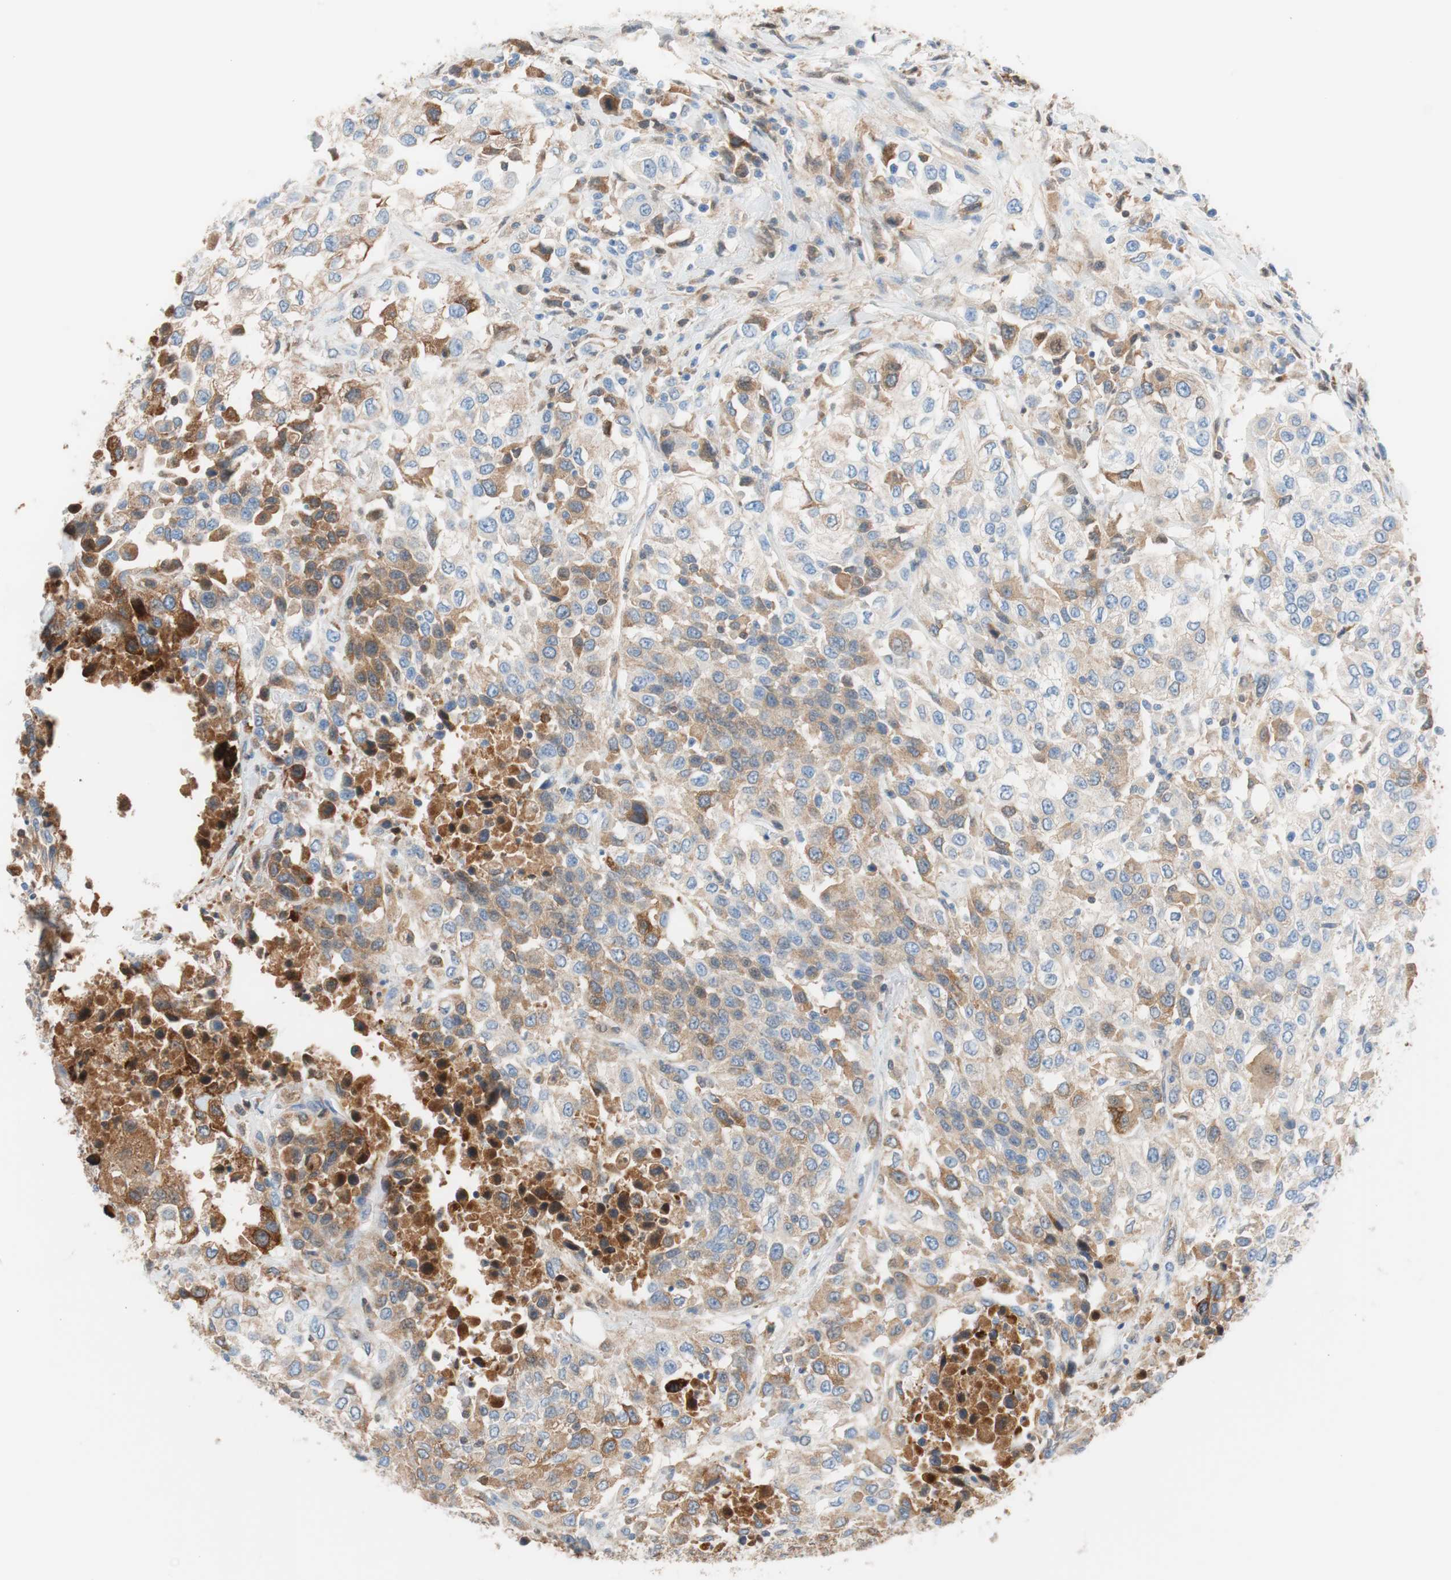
{"staining": {"intensity": "moderate", "quantity": "25%-75%", "location": "cytoplasmic/membranous"}, "tissue": "urothelial cancer", "cell_type": "Tumor cells", "image_type": "cancer", "snomed": [{"axis": "morphology", "description": "Urothelial carcinoma, High grade"}, {"axis": "topography", "description": "Urinary bladder"}], "caption": "An image showing moderate cytoplasmic/membranous staining in approximately 25%-75% of tumor cells in urothelial cancer, as visualized by brown immunohistochemical staining.", "gene": "RBP4", "patient": {"sex": "female", "age": 80}}